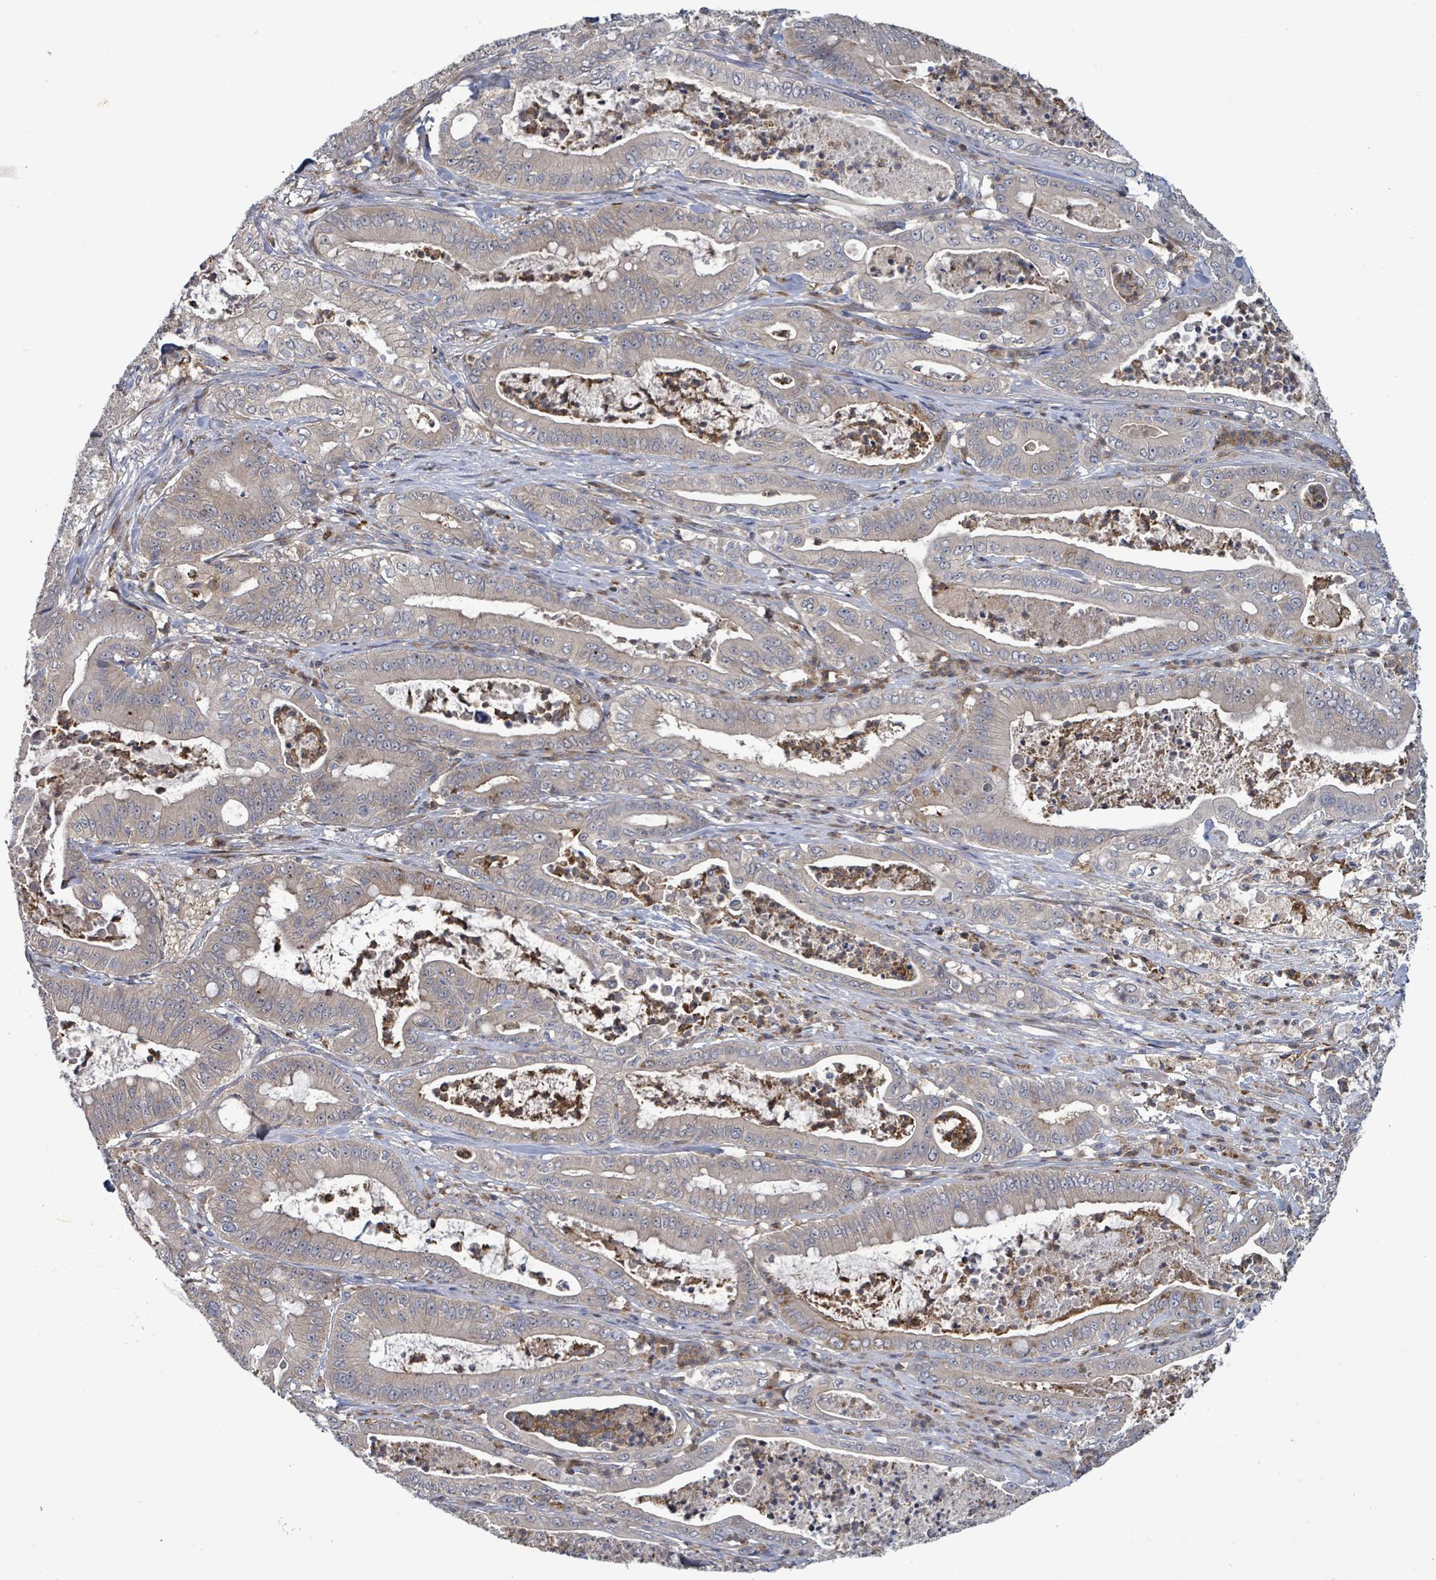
{"staining": {"intensity": "negative", "quantity": "none", "location": "none"}, "tissue": "pancreatic cancer", "cell_type": "Tumor cells", "image_type": "cancer", "snomed": [{"axis": "morphology", "description": "Adenocarcinoma, NOS"}, {"axis": "topography", "description": "Pancreas"}], "caption": "A histopathology image of pancreatic cancer stained for a protein demonstrates no brown staining in tumor cells.", "gene": "SERPINE3", "patient": {"sex": "male", "age": 71}}